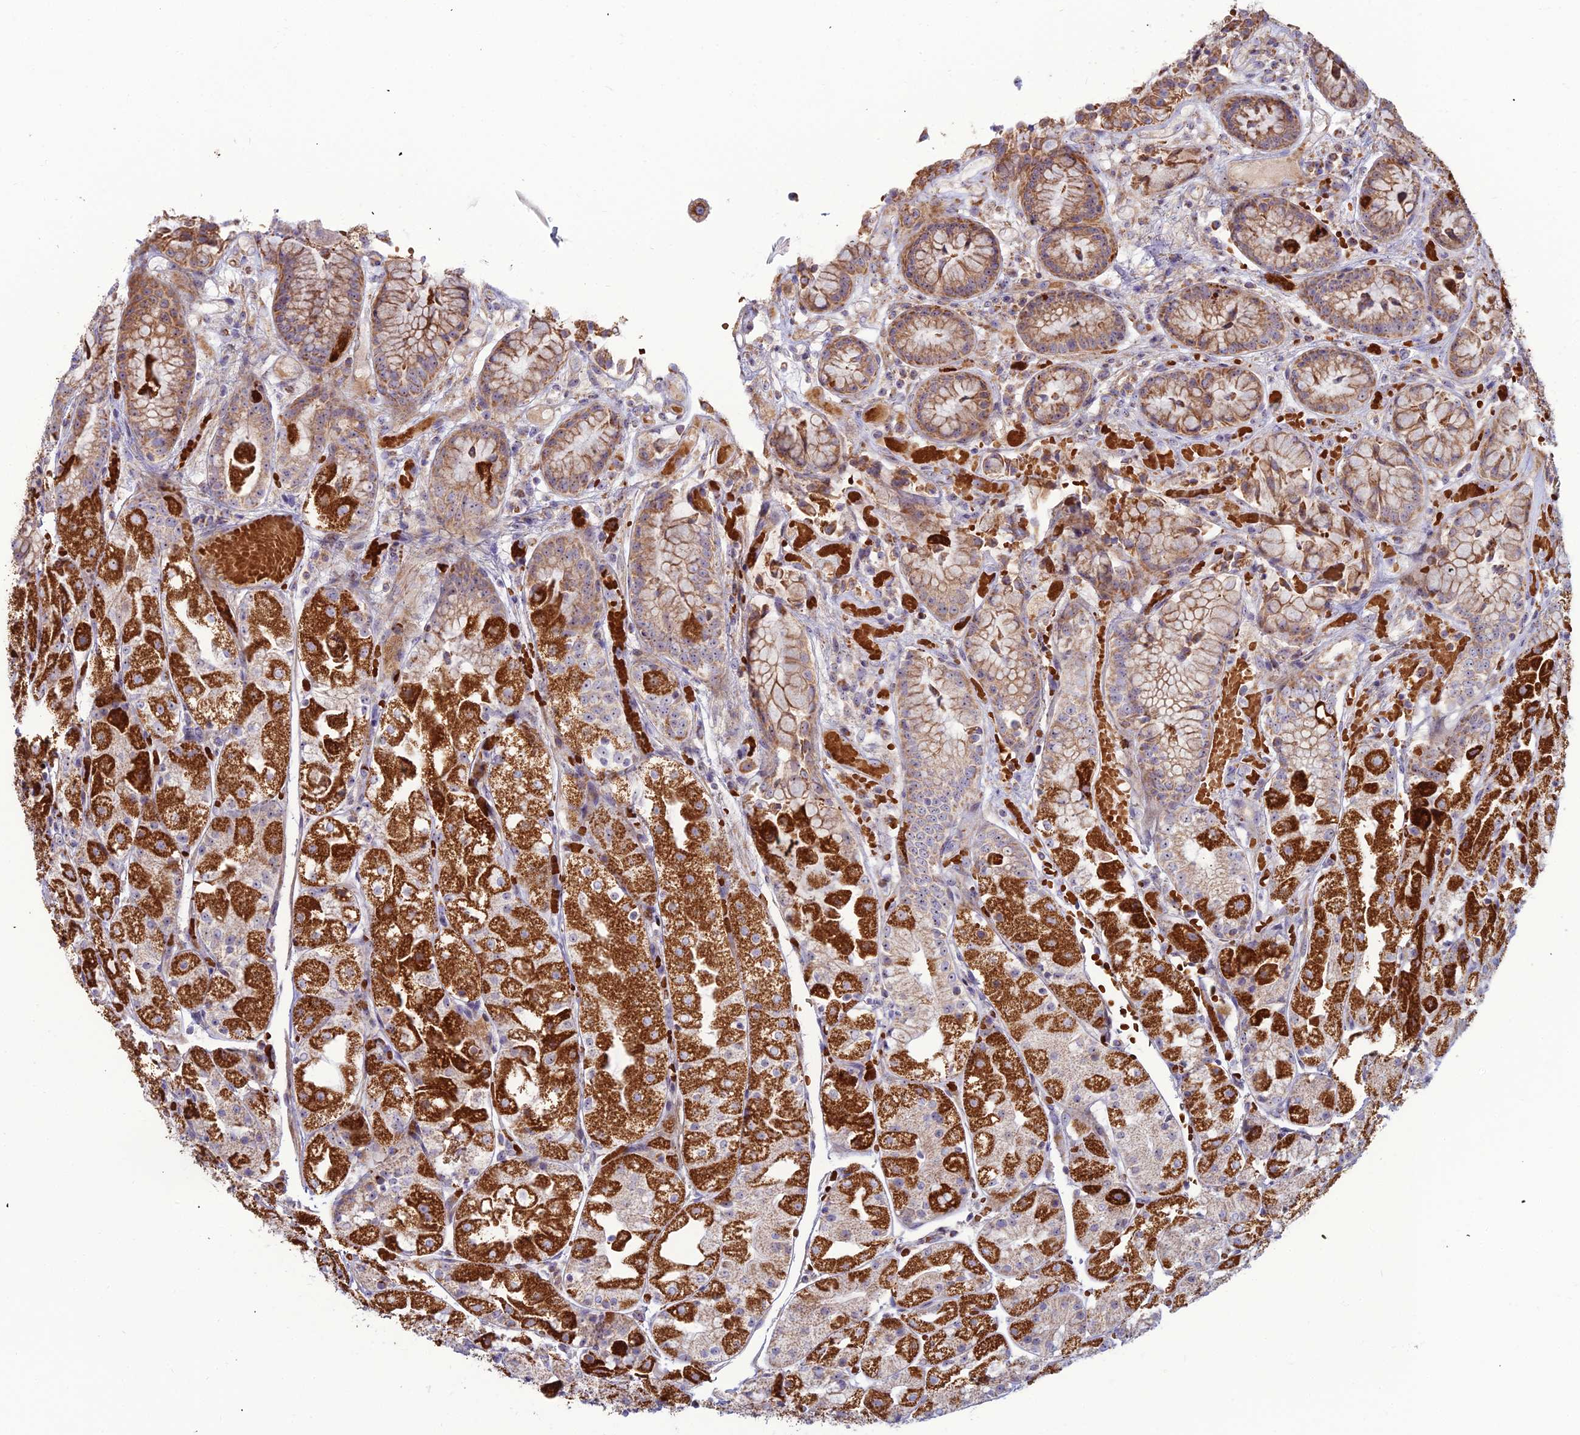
{"staining": {"intensity": "strong", "quantity": ">75%", "location": "cytoplasmic/membranous"}, "tissue": "stomach", "cell_type": "Glandular cells", "image_type": "normal", "snomed": [{"axis": "morphology", "description": "Normal tissue, NOS"}, {"axis": "topography", "description": "Stomach, upper"}], "caption": "Immunohistochemistry (IHC) (DAB) staining of benign human stomach demonstrates strong cytoplasmic/membranous protein expression in about >75% of glandular cells.", "gene": "SLC35F4", "patient": {"sex": "male", "age": 72}}